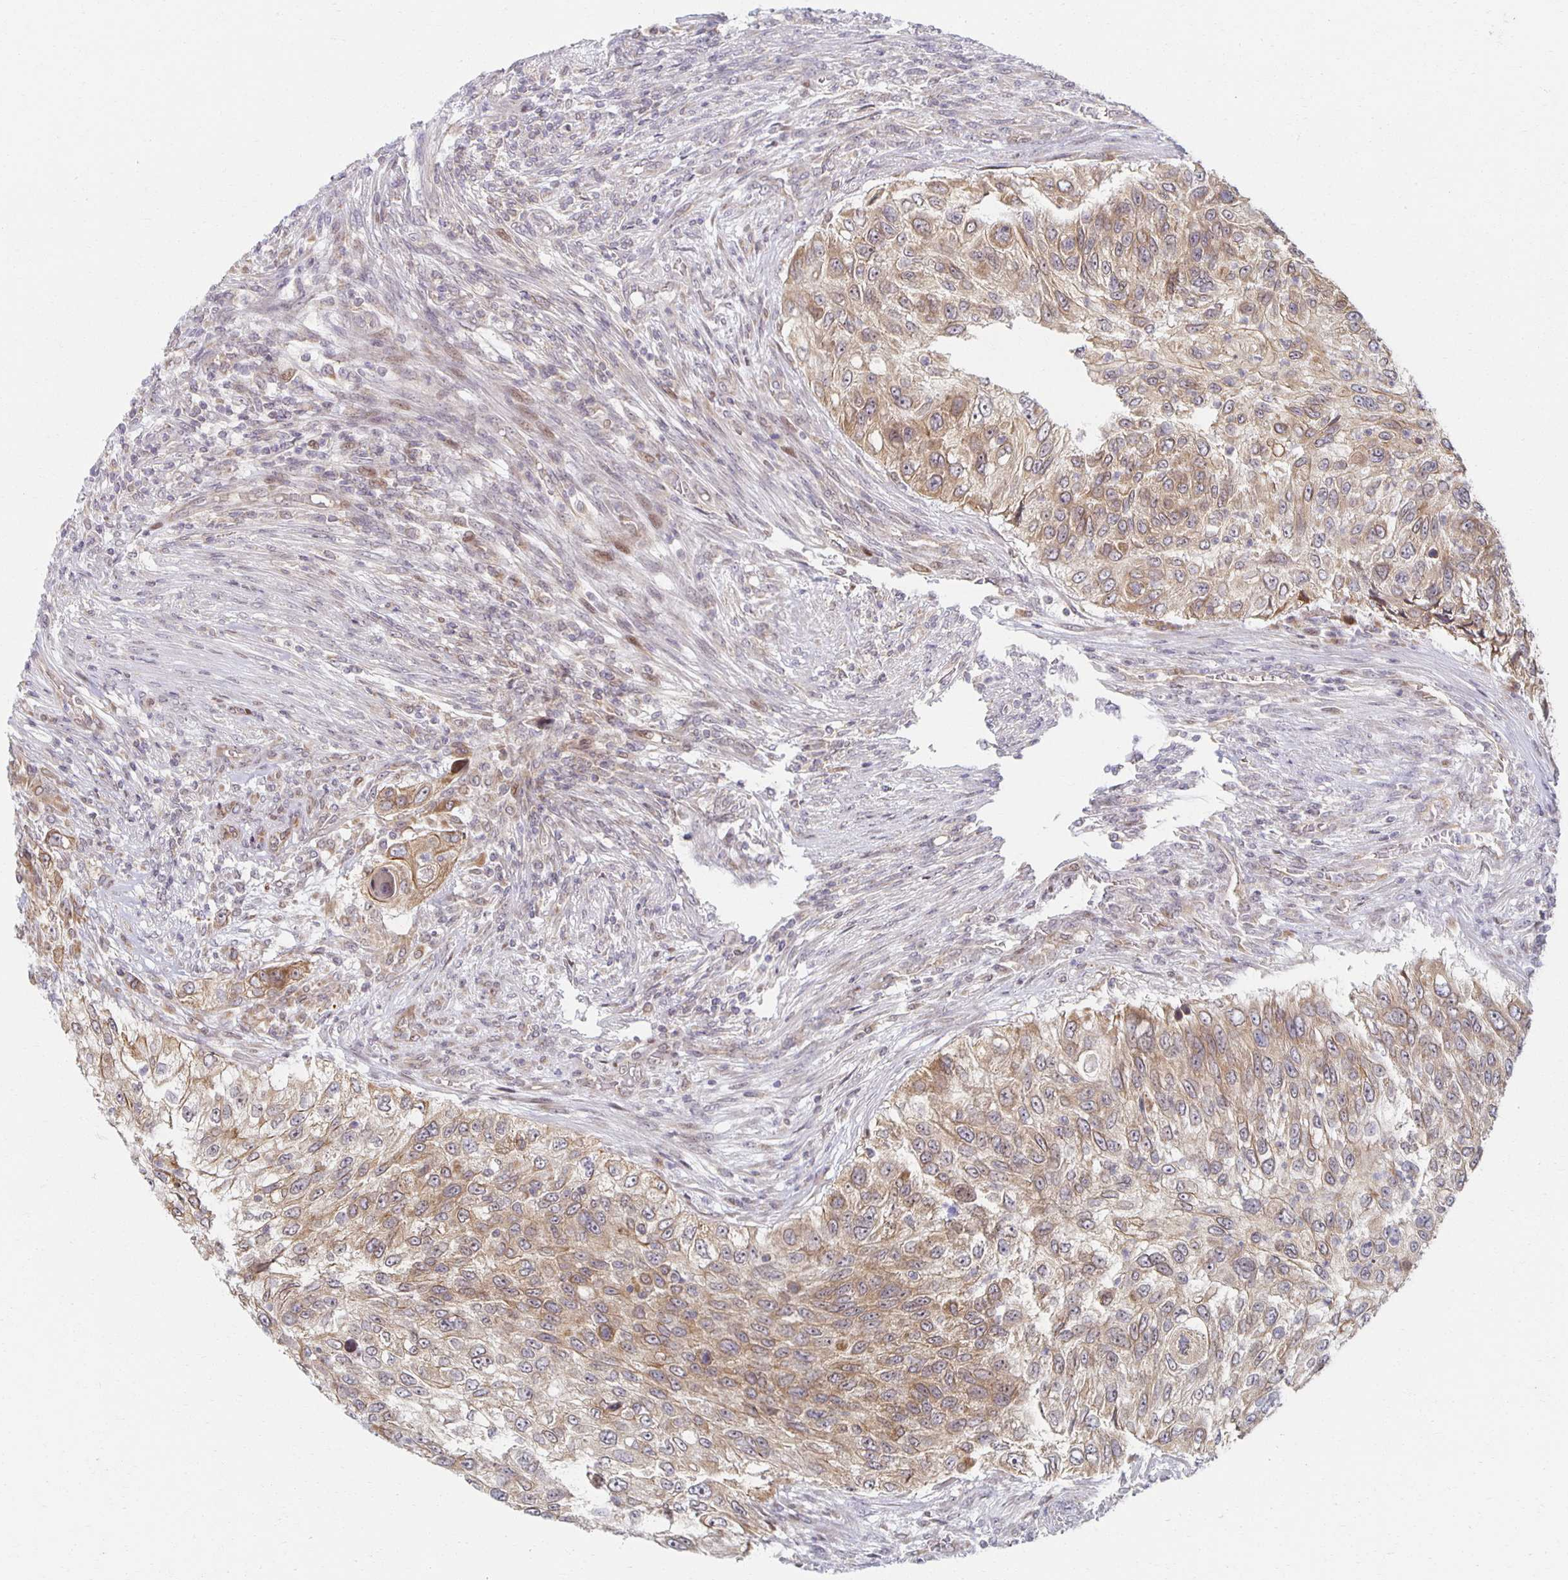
{"staining": {"intensity": "moderate", "quantity": ">75%", "location": "cytoplasmic/membranous"}, "tissue": "urothelial cancer", "cell_type": "Tumor cells", "image_type": "cancer", "snomed": [{"axis": "morphology", "description": "Urothelial carcinoma, High grade"}, {"axis": "topography", "description": "Urinary bladder"}], "caption": "Immunohistochemical staining of human urothelial cancer shows medium levels of moderate cytoplasmic/membranous protein expression in approximately >75% of tumor cells.", "gene": "HCFC1R1", "patient": {"sex": "female", "age": 60}}